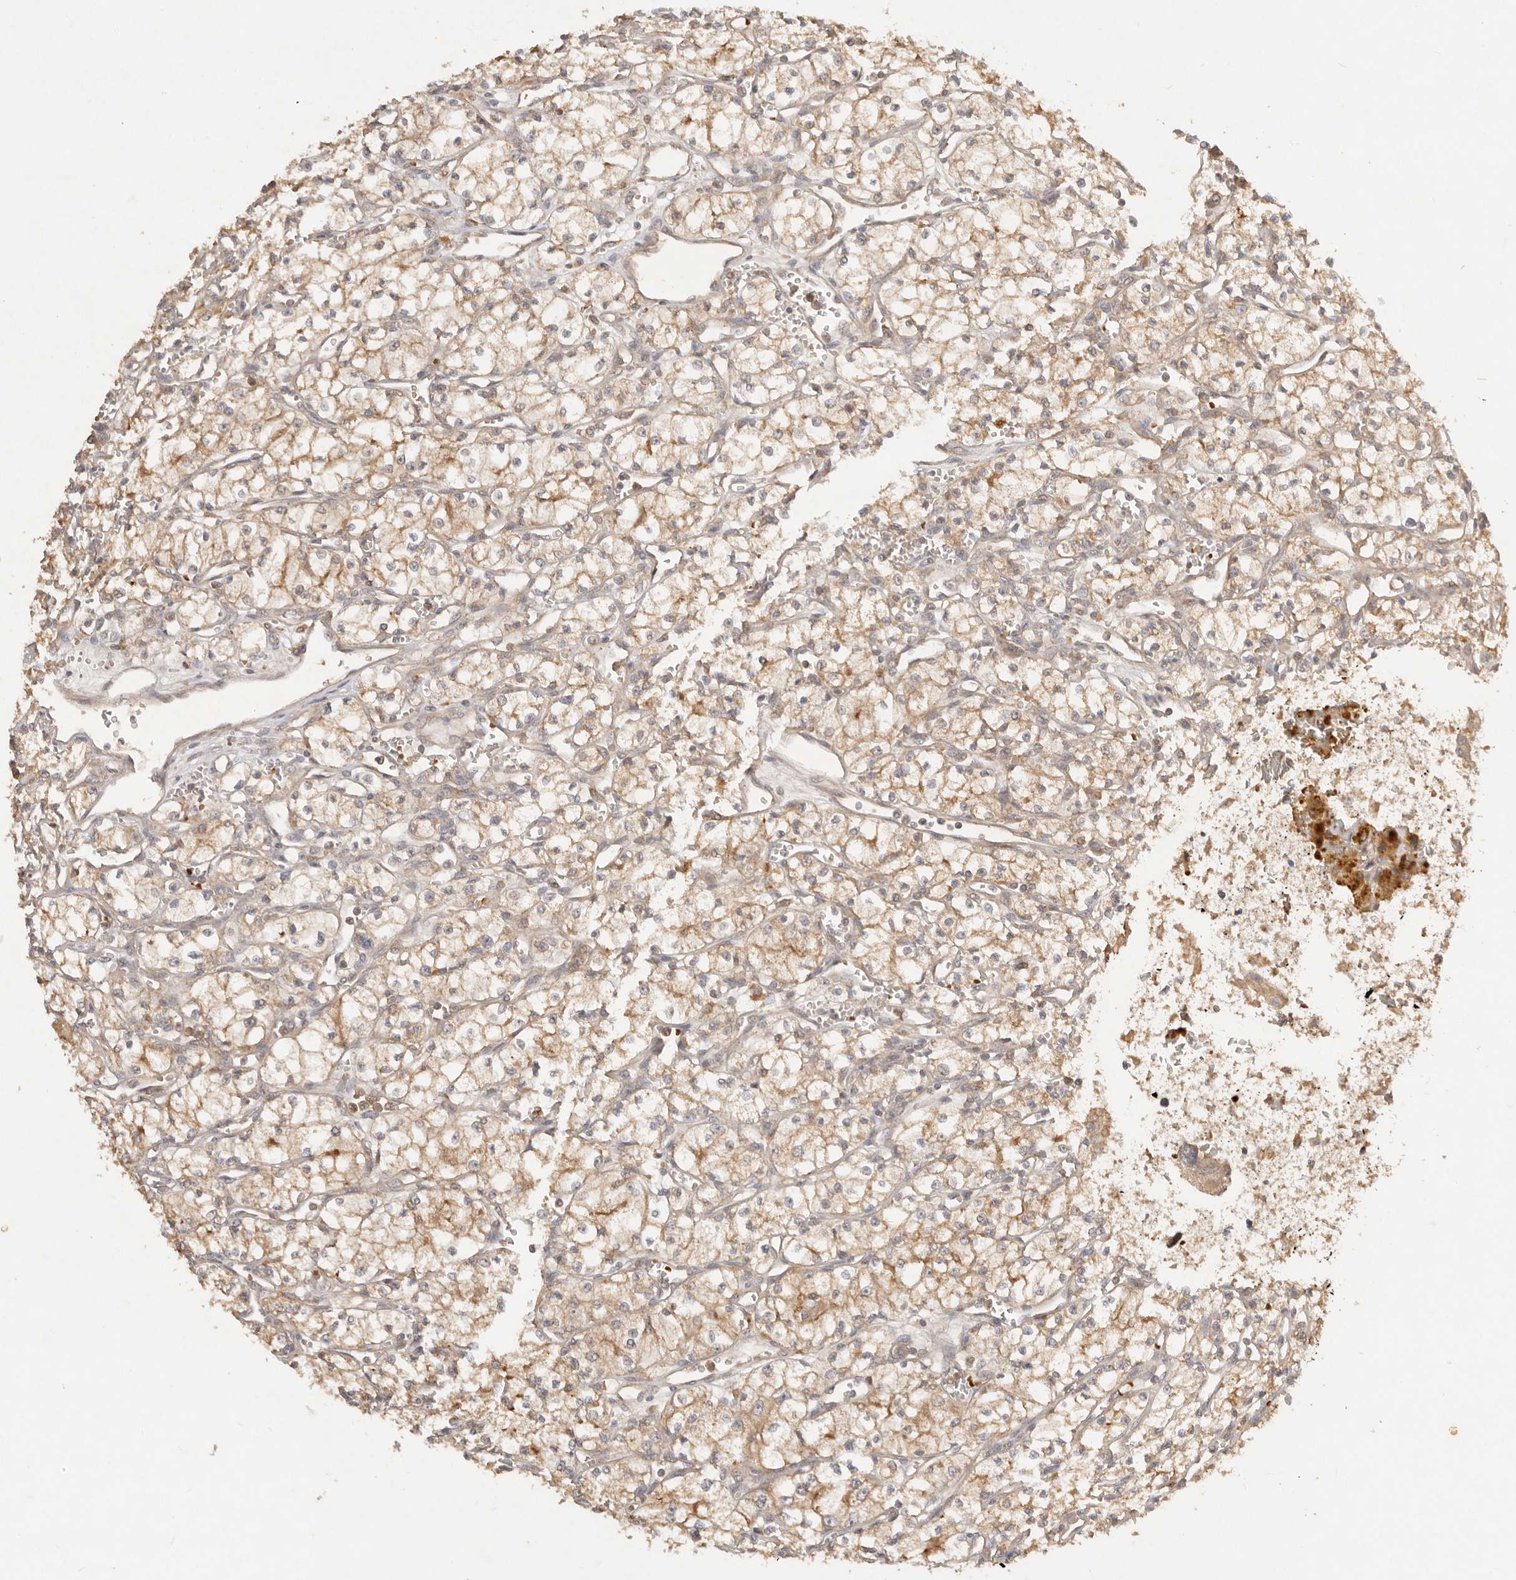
{"staining": {"intensity": "moderate", "quantity": ">75%", "location": "cytoplasmic/membranous"}, "tissue": "renal cancer", "cell_type": "Tumor cells", "image_type": "cancer", "snomed": [{"axis": "morphology", "description": "Adenocarcinoma, NOS"}, {"axis": "topography", "description": "Kidney"}], "caption": "The histopathology image shows immunohistochemical staining of renal cancer (adenocarcinoma). There is moderate cytoplasmic/membranous expression is appreciated in about >75% of tumor cells.", "gene": "FREM2", "patient": {"sex": "male", "age": 59}}